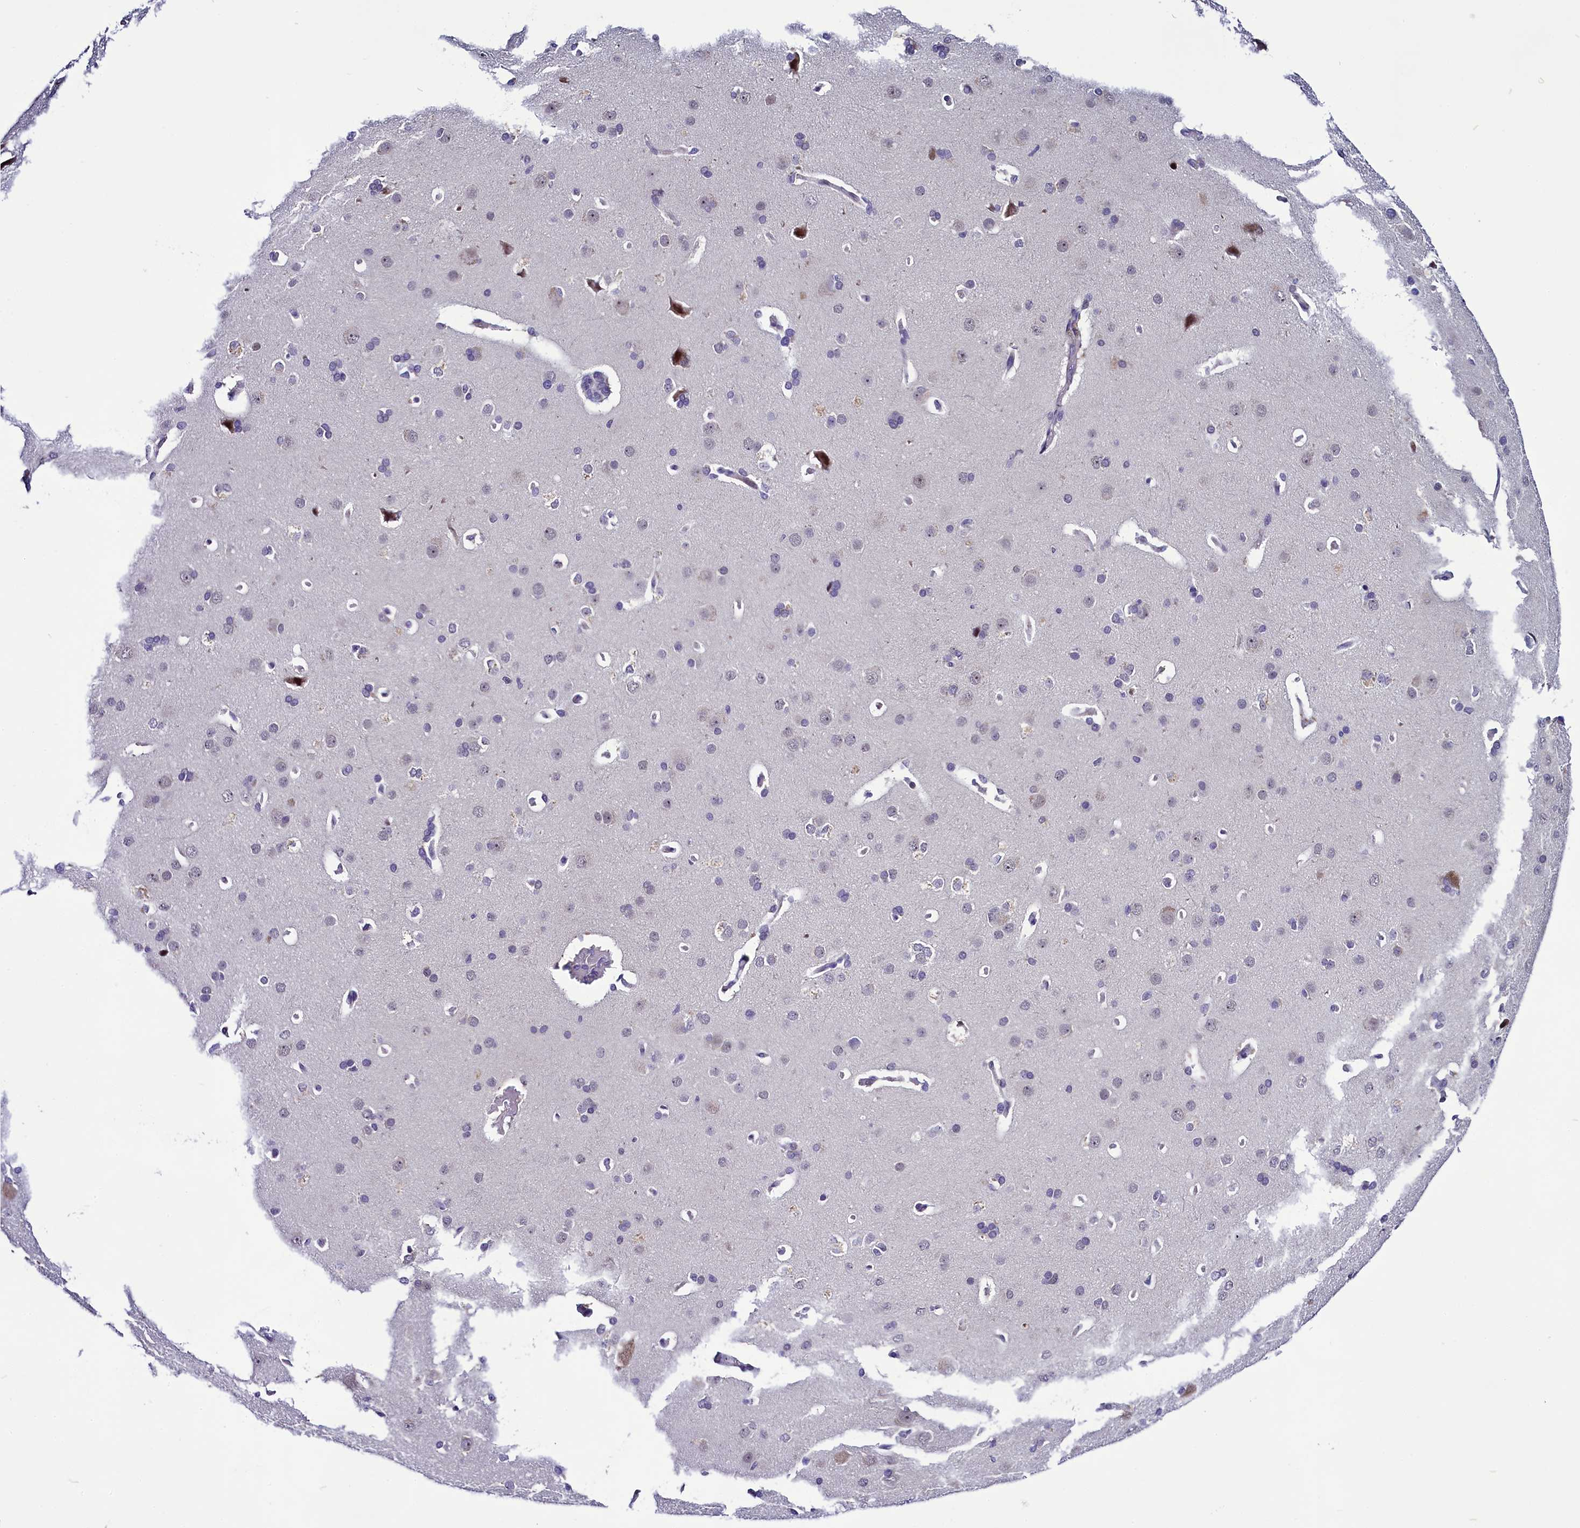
{"staining": {"intensity": "negative", "quantity": "none", "location": "none"}, "tissue": "cerebral cortex", "cell_type": "Endothelial cells", "image_type": "normal", "snomed": [{"axis": "morphology", "description": "Normal tissue, NOS"}, {"axis": "topography", "description": "Cerebral cortex"}], "caption": "Micrograph shows no protein positivity in endothelial cells of benign cerebral cortex.", "gene": "CCDC106", "patient": {"sex": "male", "age": 62}}